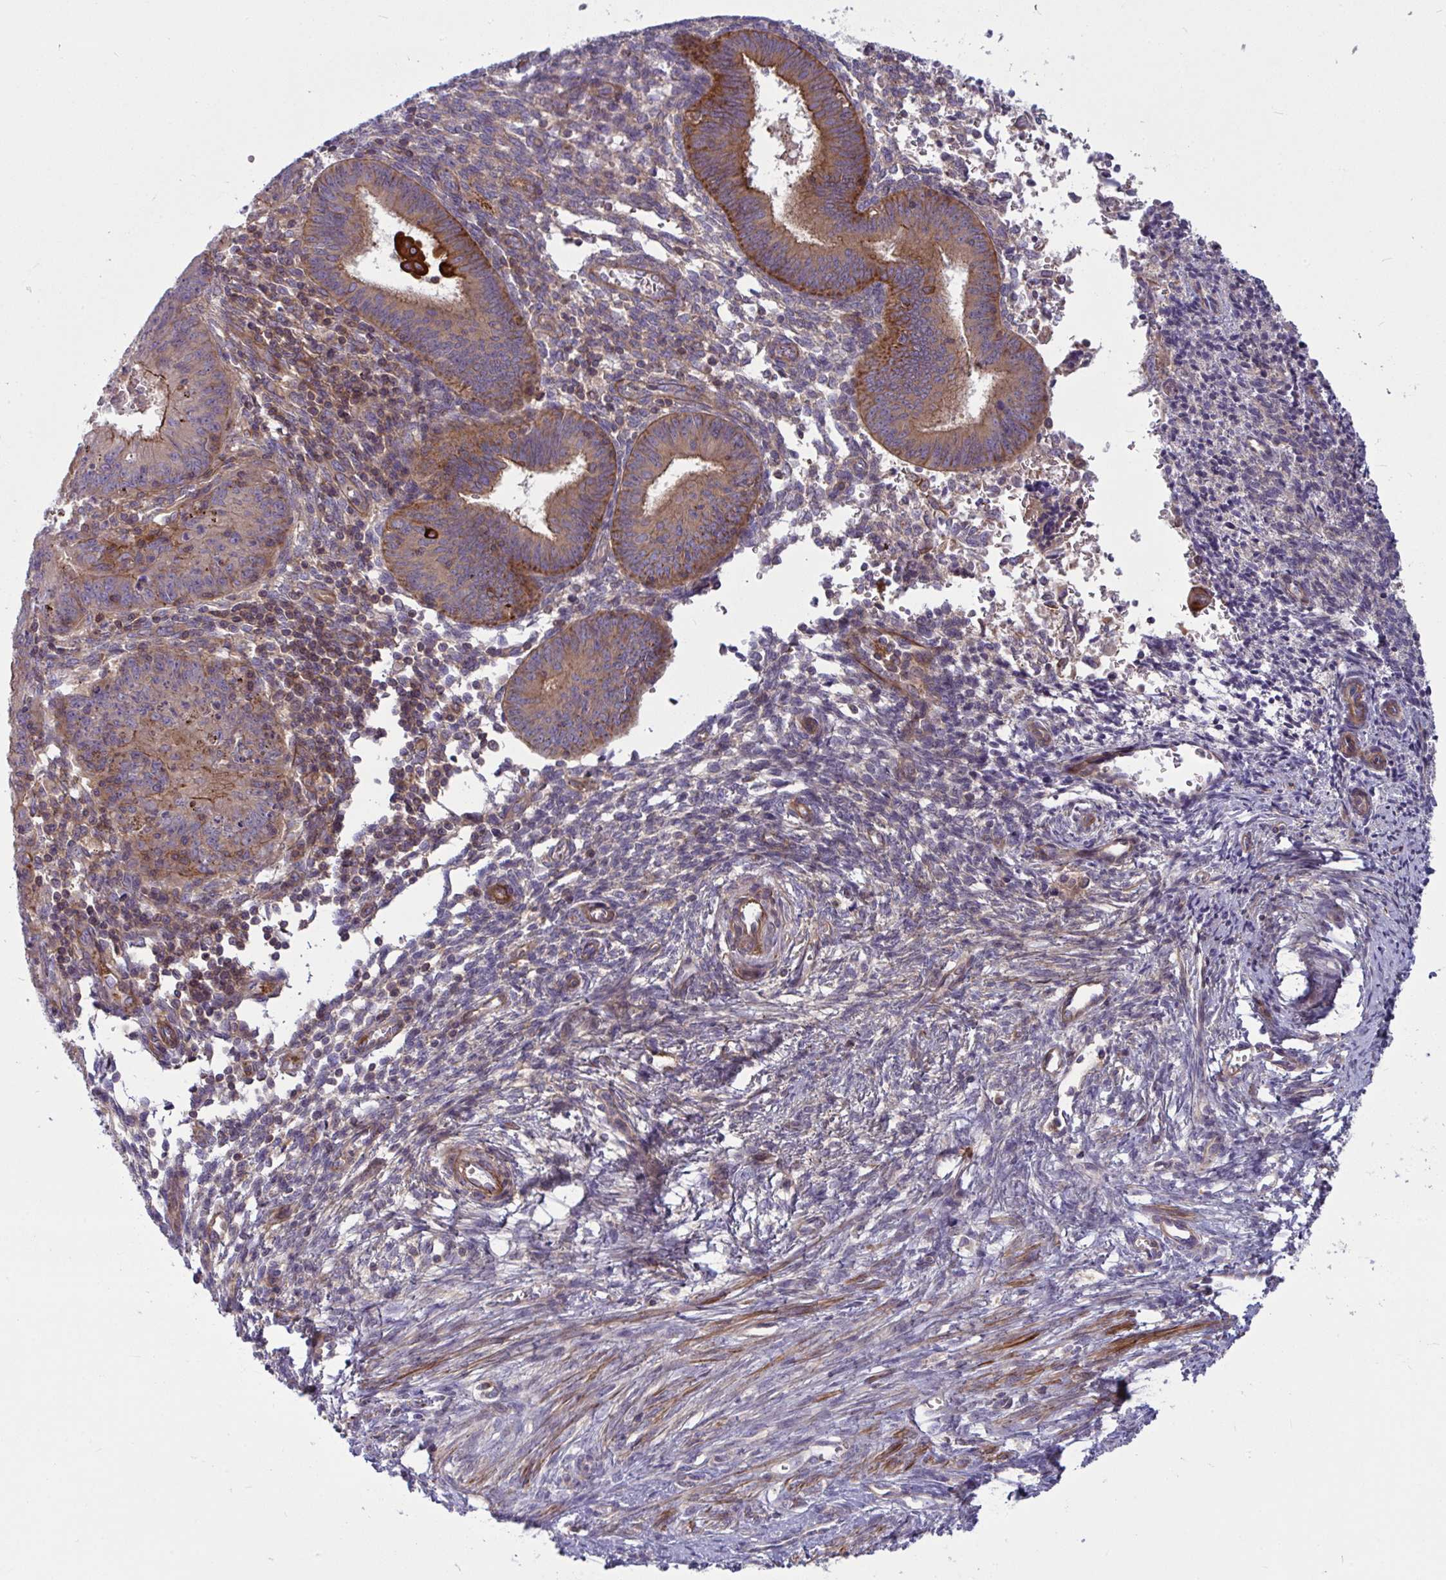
{"staining": {"intensity": "moderate", "quantity": ">75%", "location": "cytoplasmic/membranous"}, "tissue": "endometrial cancer", "cell_type": "Tumor cells", "image_type": "cancer", "snomed": [{"axis": "morphology", "description": "Adenocarcinoma, NOS"}, {"axis": "topography", "description": "Endometrium"}], "caption": "High-power microscopy captured an immunohistochemistry image of adenocarcinoma (endometrial), revealing moderate cytoplasmic/membranous staining in about >75% of tumor cells.", "gene": "TANK", "patient": {"sex": "female", "age": 50}}